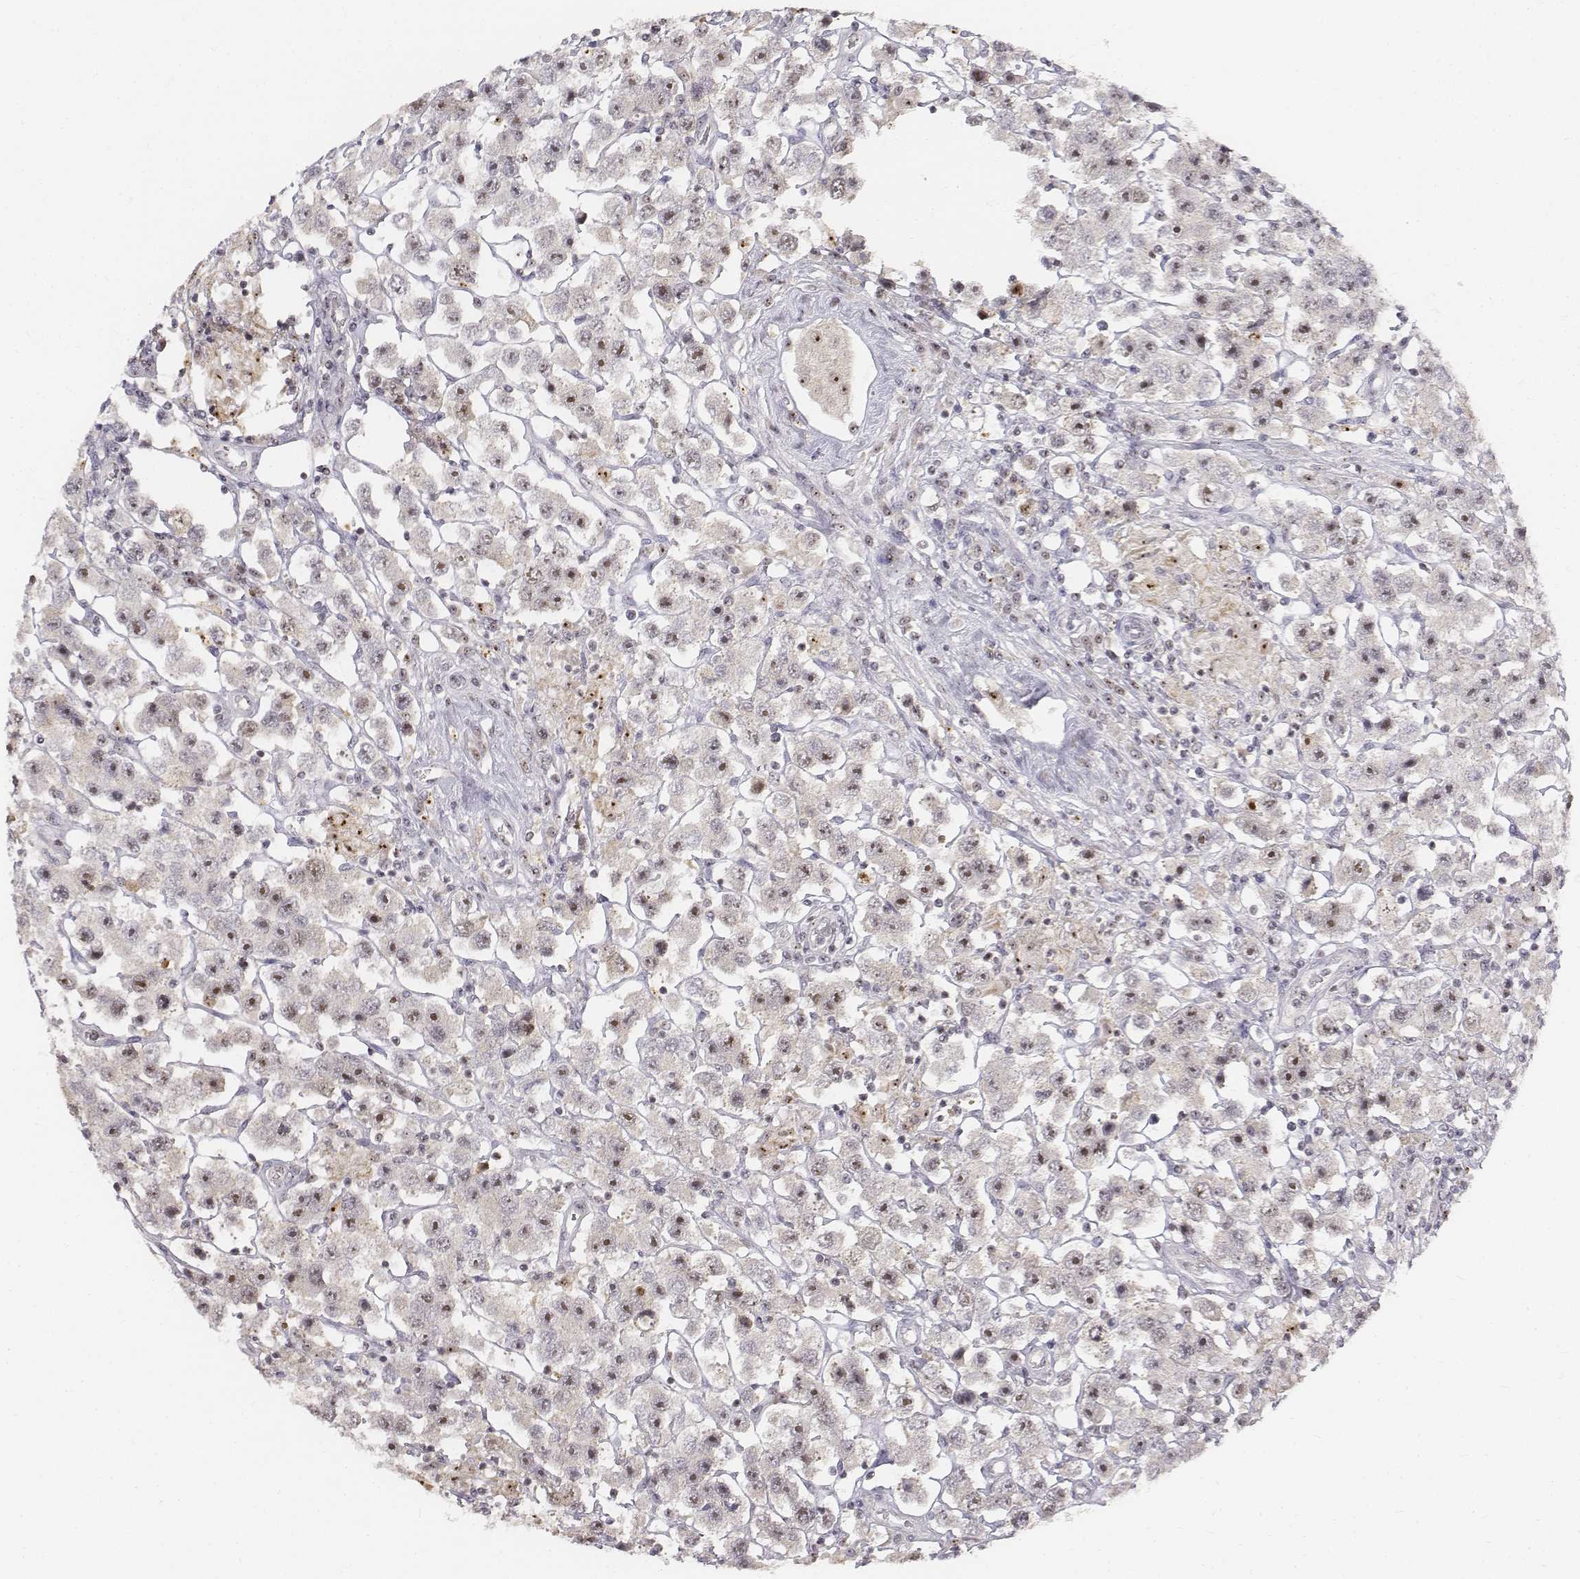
{"staining": {"intensity": "moderate", "quantity": "<25%", "location": "nuclear"}, "tissue": "testis cancer", "cell_type": "Tumor cells", "image_type": "cancer", "snomed": [{"axis": "morphology", "description": "Seminoma, NOS"}, {"axis": "topography", "description": "Testis"}], "caption": "Protein expression analysis of testis cancer exhibits moderate nuclear positivity in approximately <25% of tumor cells.", "gene": "PHF6", "patient": {"sex": "male", "age": 45}}